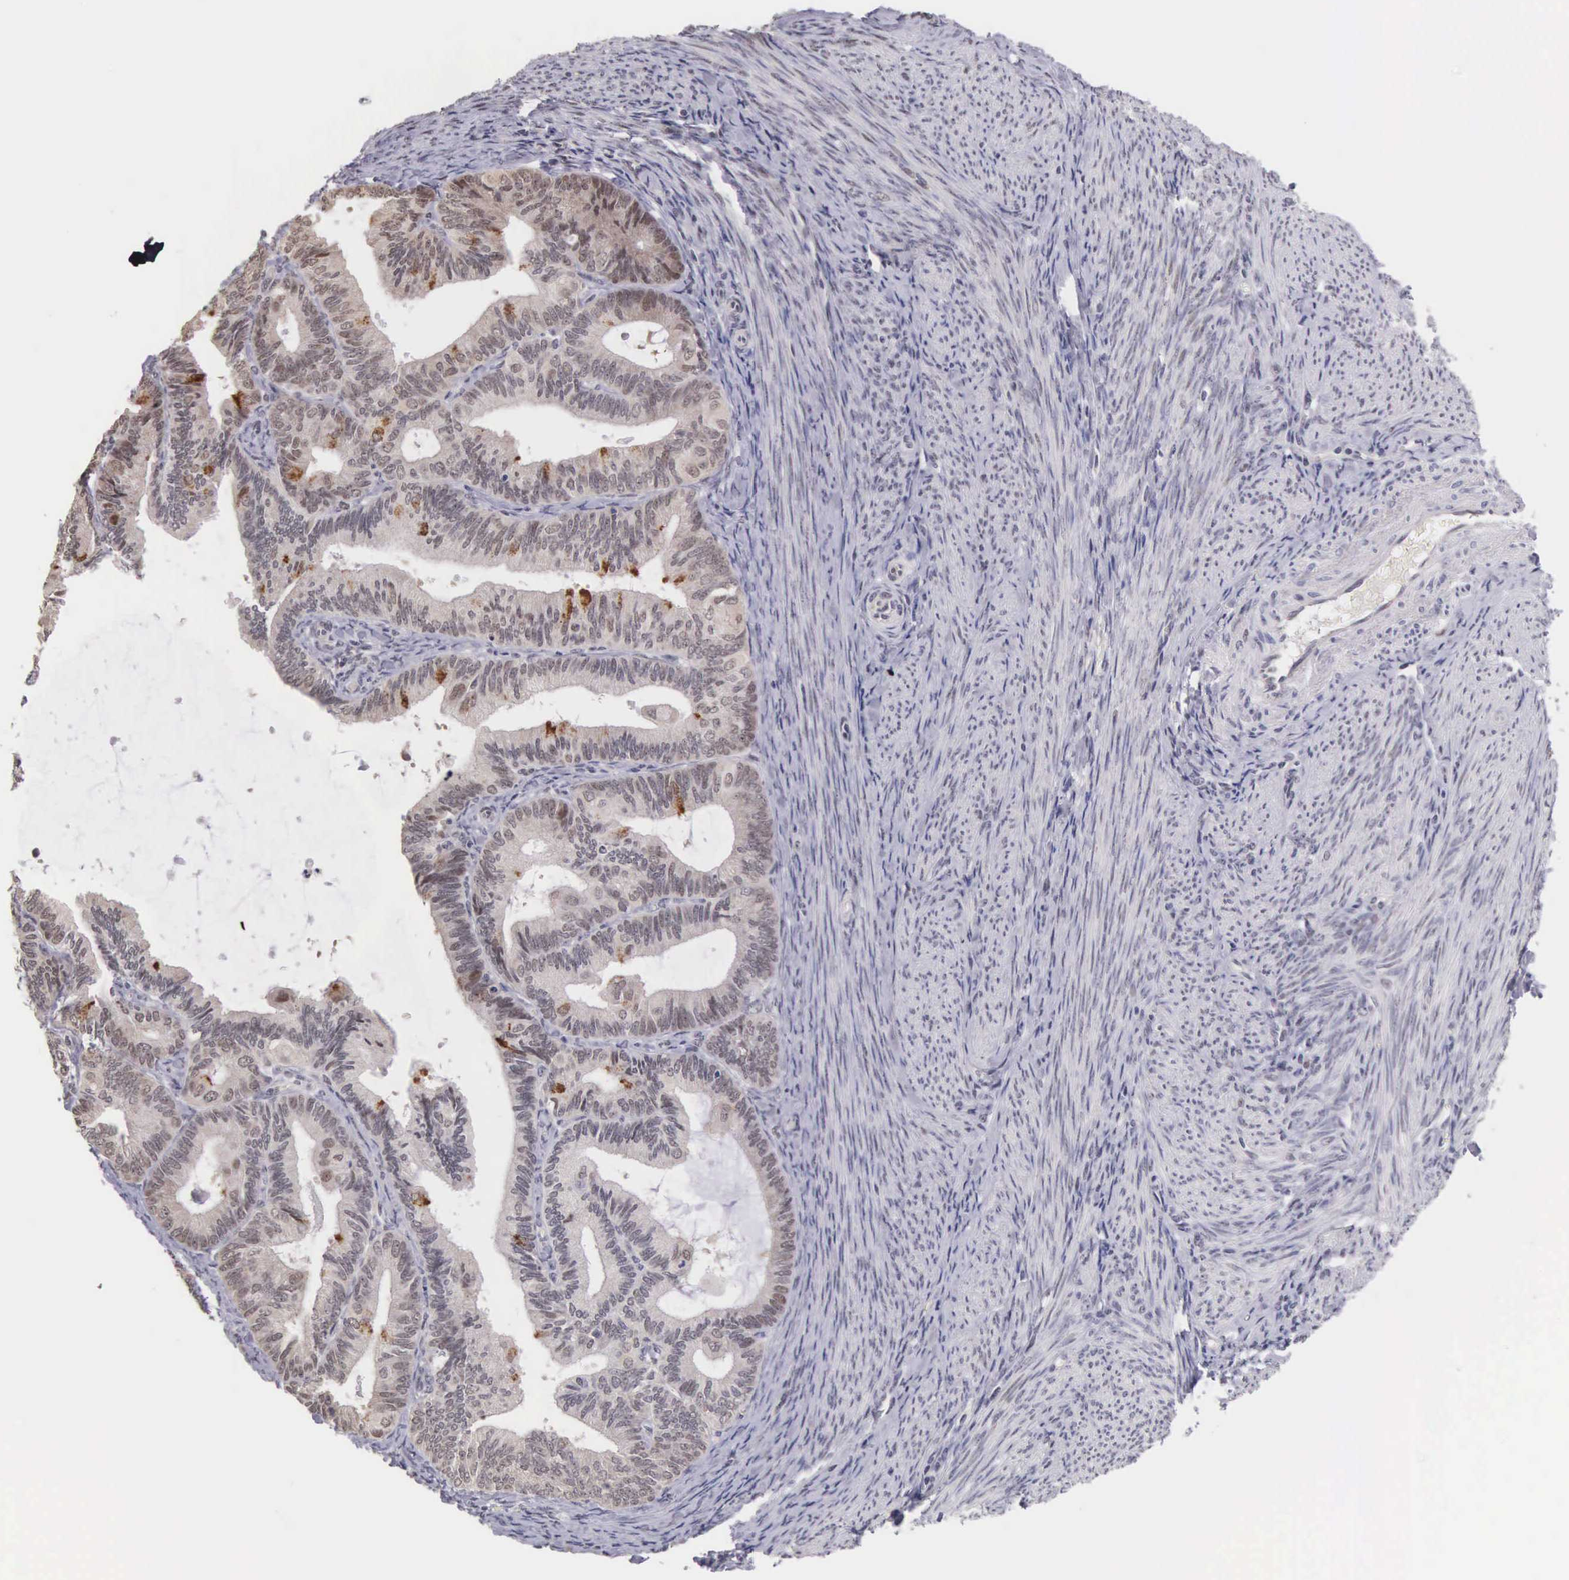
{"staining": {"intensity": "moderate", "quantity": "<25%", "location": "cytoplasmic/membranous"}, "tissue": "endometrial cancer", "cell_type": "Tumor cells", "image_type": "cancer", "snomed": [{"axis": "morphology", "description": "Adenocarcinoma, NOS"}, {"axis": "topography", "description": "Endometrium"}], "caption": "A high-resolution image shows IHC staining of adenocarcinoma (endometrial), which displays moderate cytoplasmic/membranous expression in approximately <25% of tumor cells.", "gene": "HMGXB4", "patient": {"sex": "female", "age": 63}}